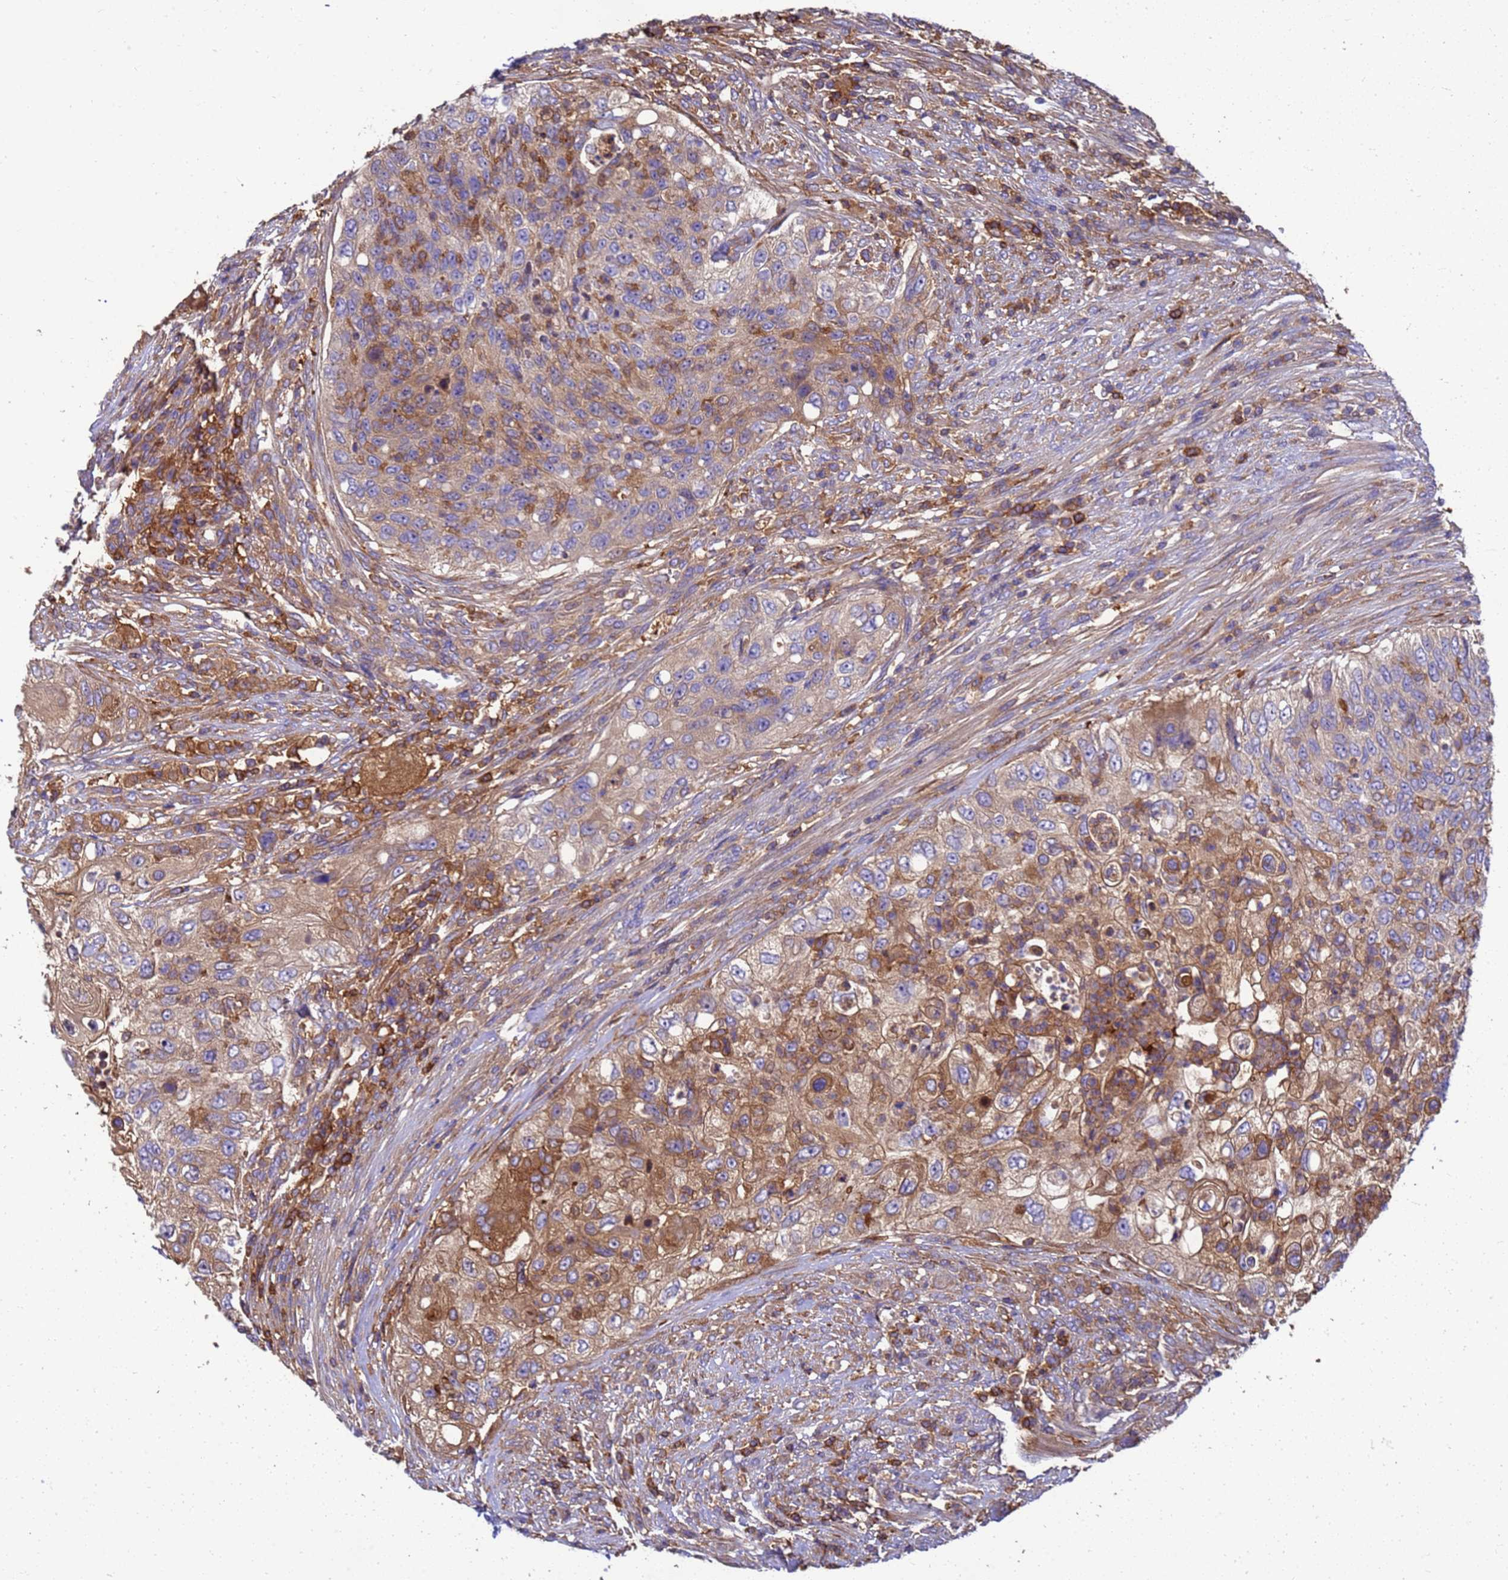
{"staining": {"intensity": "moderate", "quantity": "25%-75%", "location": "cytoplasmic/membranous"}, "tissue": "urothelial cancer", "cell_type": "Tumor cells", "image_type": "cancer", "snomed": [{"axis": "morphology", "description": "Urothelial carcinoma, High grade"}, {"axis": "topography", "description": "Urinary bladder"}], "caption": "Immunohistochemistry of human urothelial carcinoma (high-grade) reveals medium levels of moderate cytoplasmic/membranous staining in approximately 25%-75% of tumor cells.", "gene": "ZNF235", "patient": {"sex": "female", "age": 60}}